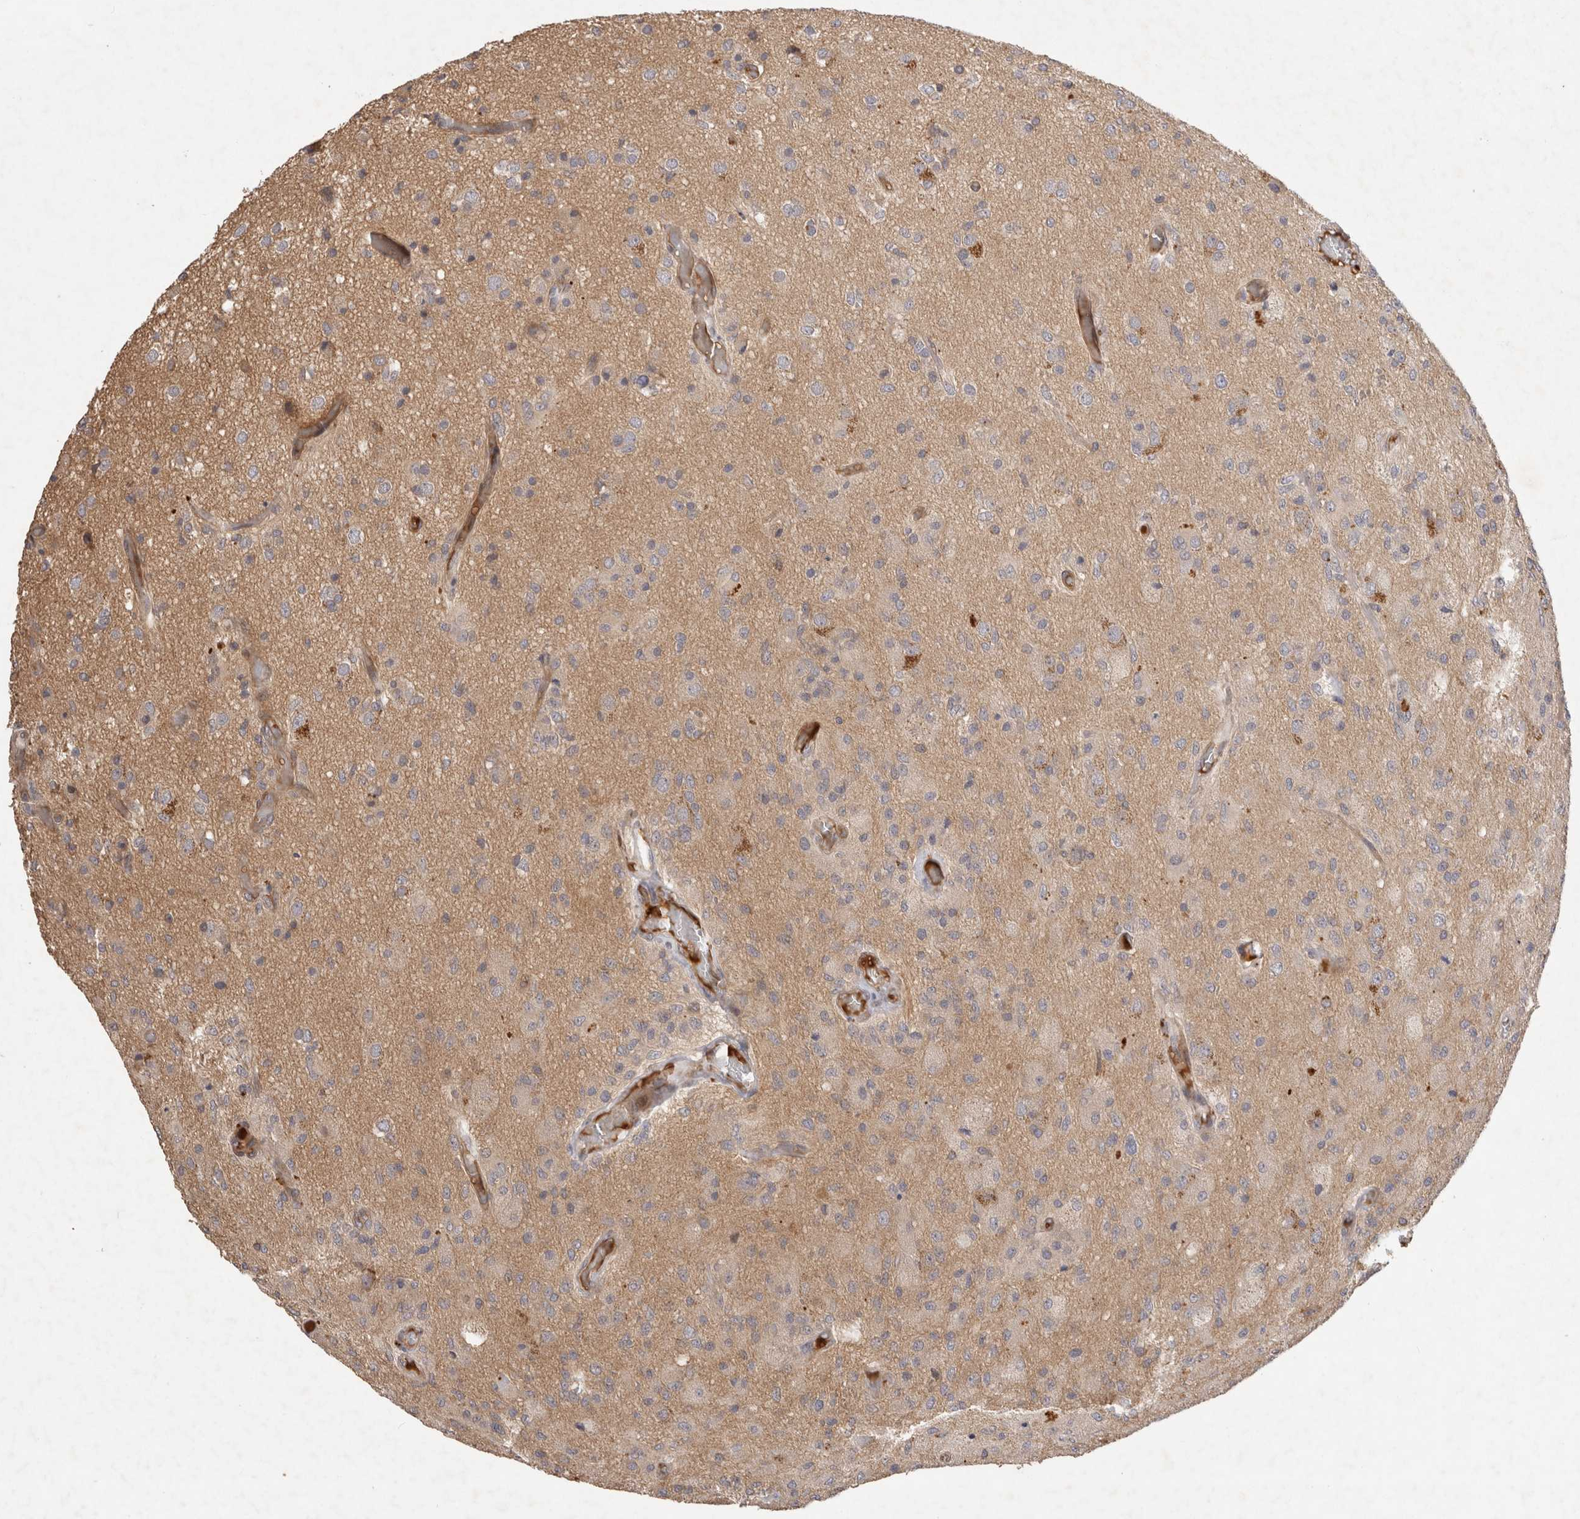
{"staining": {"intensity": "weak", "quantity": "25%-75%", "location": "cytoplasmic/membranous"}, "tissue": "glioma", "cell_type": "Tumor cells", "image_type": "cancer", "snomed": [{"axis": "morphology", "description": "Normal tissue, NOS"}, {"axis": "morphology", "description": "Glioma, malignant, High grade"}, {"axis": "topography", "description": "Cerebral cortex"}], "caption": "Immunohistochemical staining of human glioma demonstrates low levels of weak cytoplasmic/membranous protein positivity in approximately 25%-75% of tumor cells. (IHC, brightfield microscopy, high magnification).", "gene": "PPP1R42", "patient": {"sex": "male", "age": 77}}